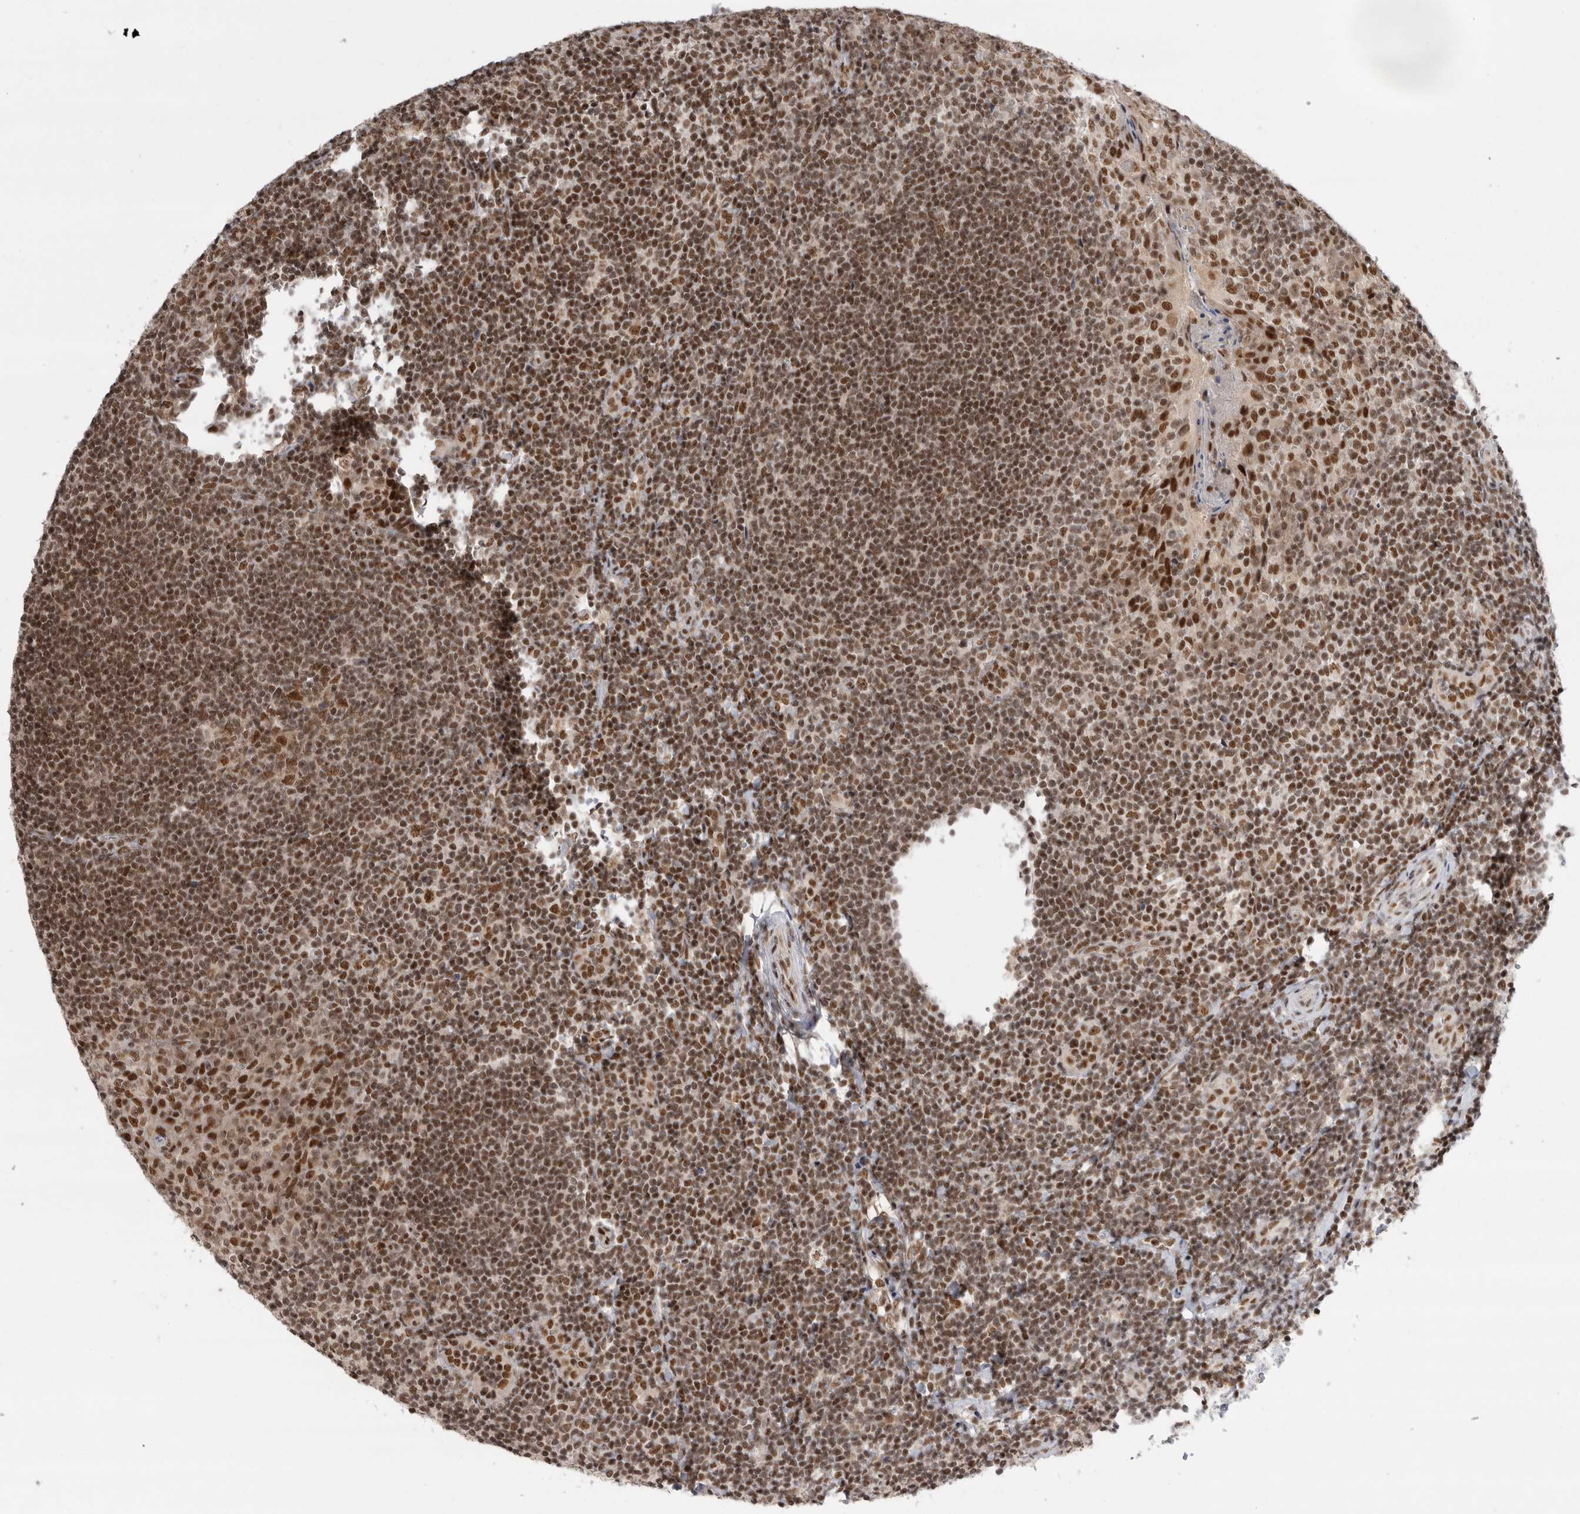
{"staining": {"intensity": "moderate", "quantity": ">75%", "location": "nuclear"}, "tissue": "tonsil", "cell_type": "Germinal center cells", "image_type": "normal", "snomed": [{"axis": "morphology", "description": "Normal tissue, NOS"}, {"axis": "topography", "description": "Tonsil"}], "caption": "DAB immunohistochemical staining of normal human tonsil demonstrates moderate nuclear protein staining in approximately >75% of germinal center cells.", "gene": "ZNF830", "patient": {"sex": "male", "age": 27}}